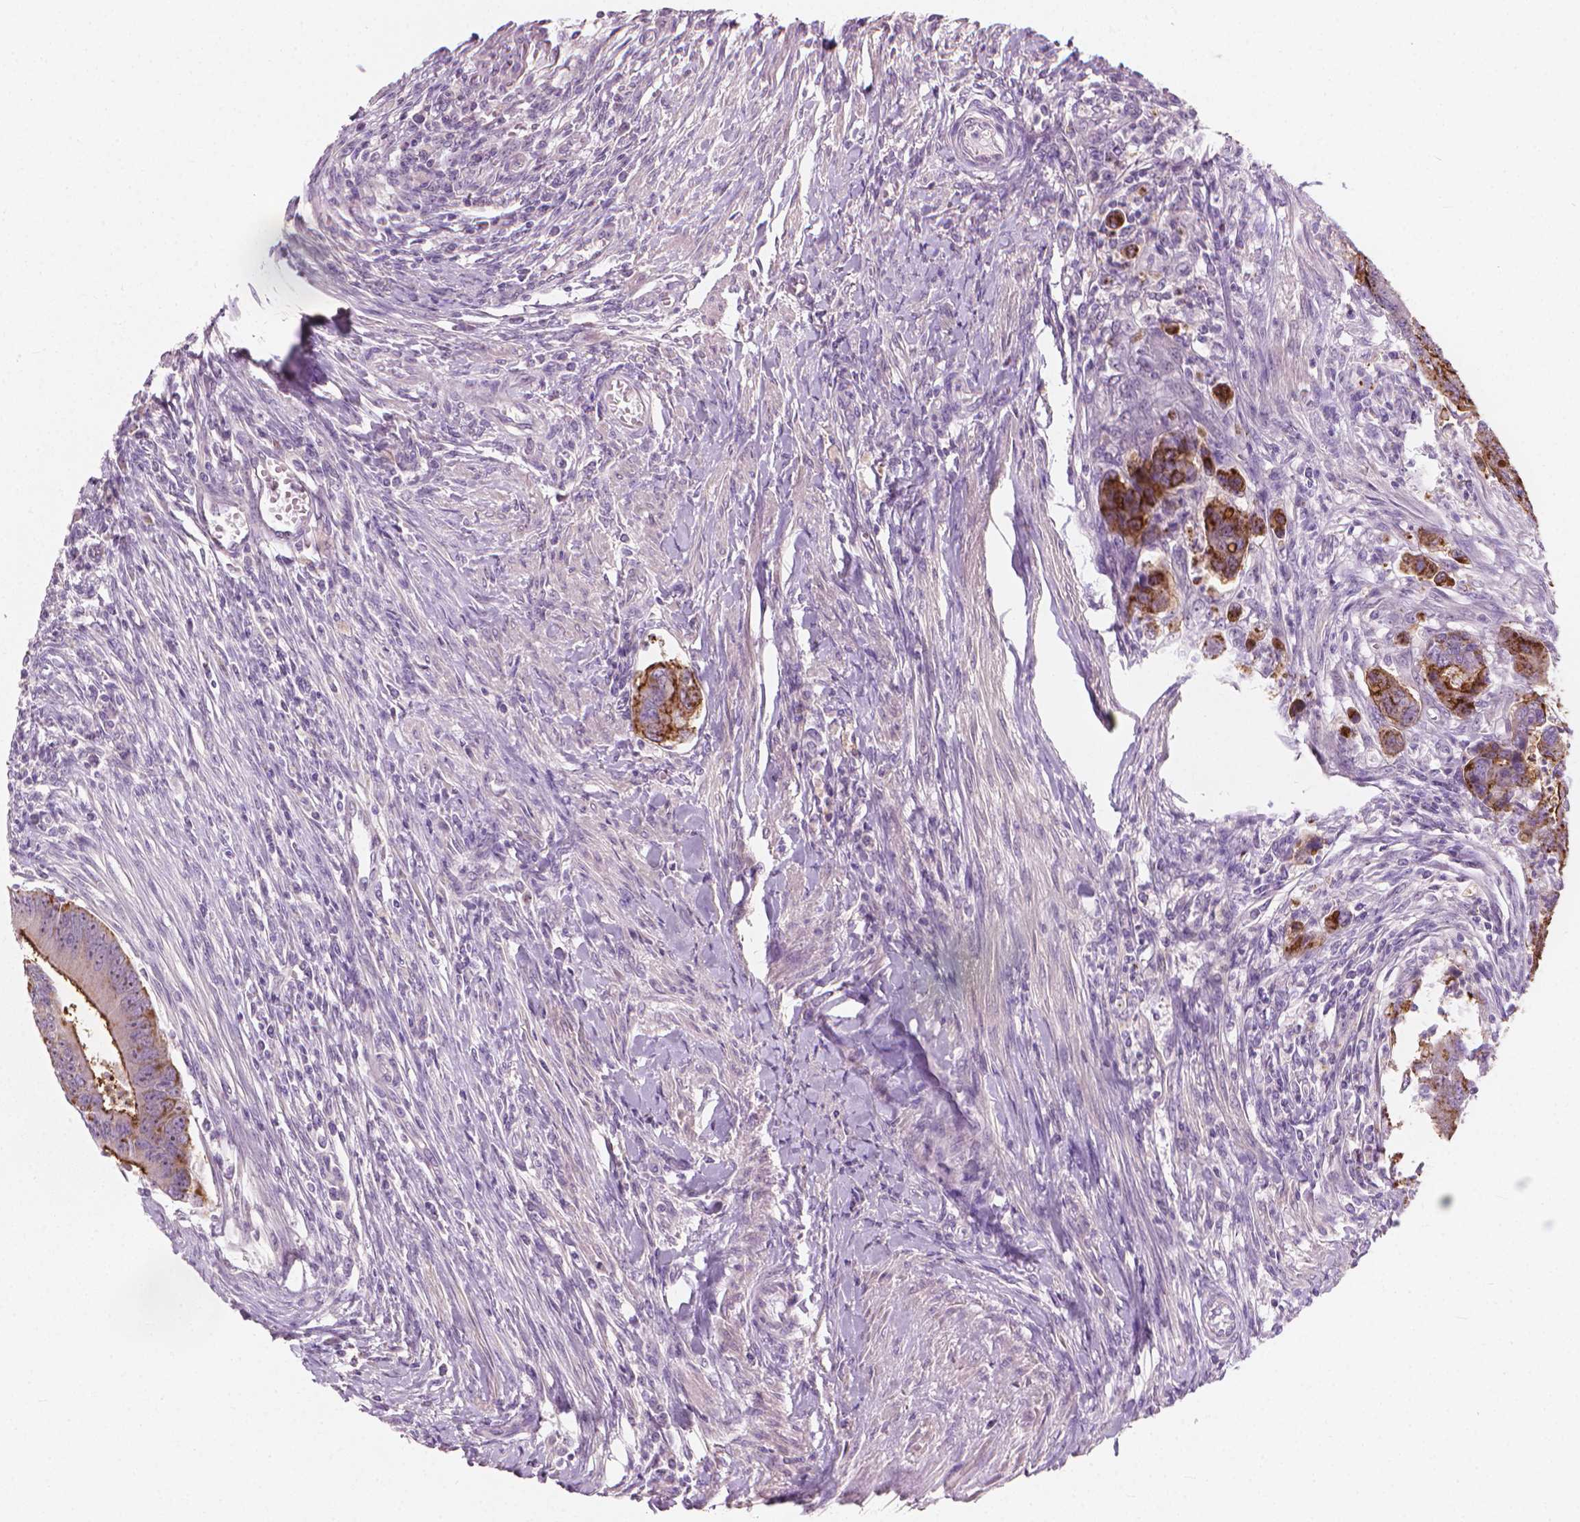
{"staining": {"intensity": "strong", "quantity": "<25%", "location": "cytoplasmic/membranous"}, "tissue": "colorectal cancer", "cell_type": "Tumor cells", "image_type": "cancer", "snomed": [{"axis": "morphology", "description": "Adenocarcinoma, NOS"}, {"axis": "topography", "description": "Colon"}], "caption": "IHC histopathology image of neoplastic tissue: colorectal cancer (adenocarcinoma) stained using immunohistochemistry demonstrates medium levels of strong protein expression localized specifically in the cytoplasmic/membranous of tumor cells, appearing as a cytoplasmic/membranous brown color.", "gene": "GPRC5A", "patient": {"sex": "female", "age": 67}}